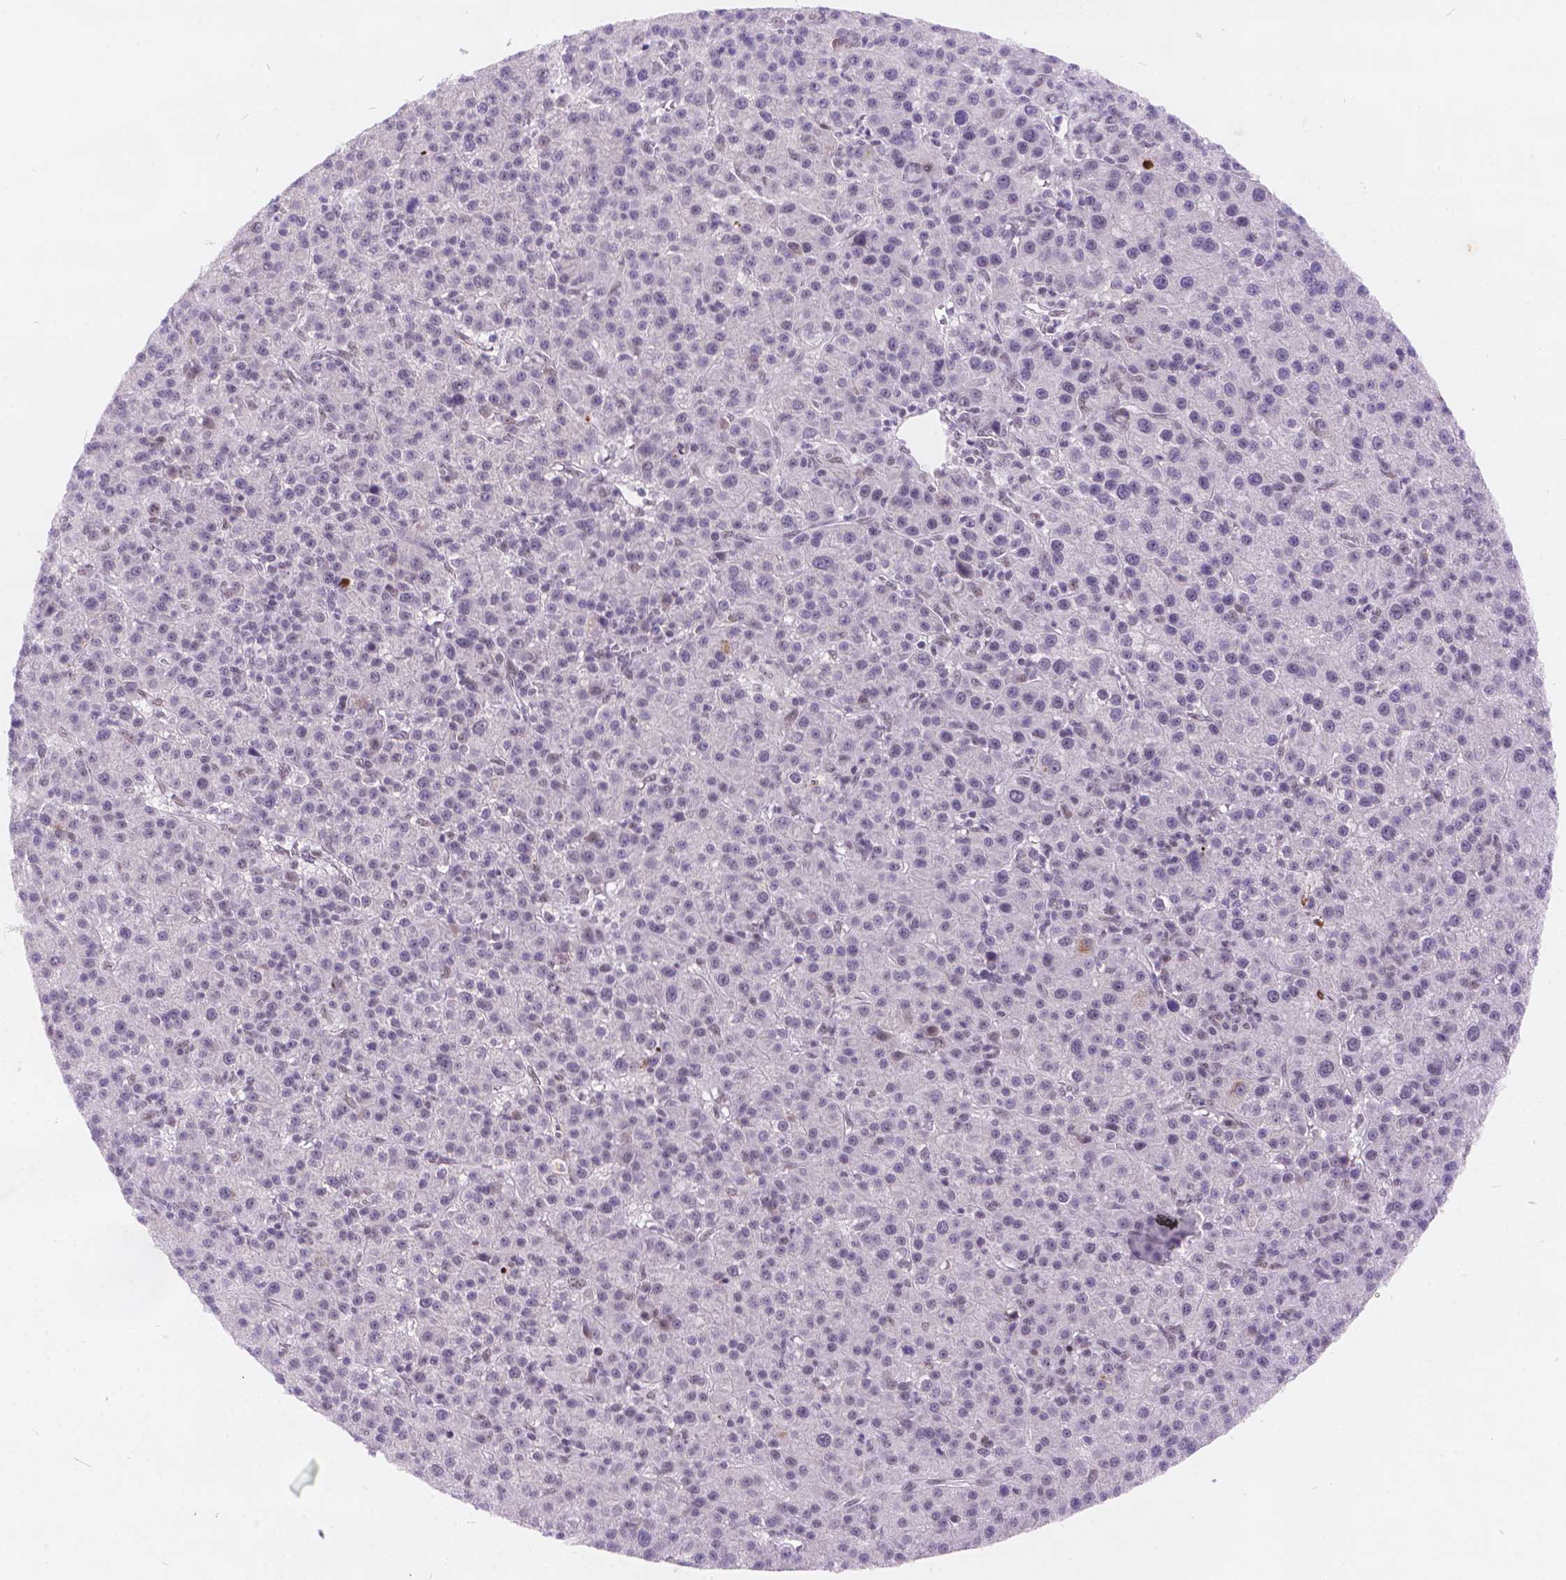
{"staining": {"intensity": "negative", "quantity": "none", "location": "none"}, "tissue": "liver cancer", "cell_type": "Tumor cells", "image_type": "cancer", "snomed": [{"axis": "morphology", "description": "Carcinoma, Hepatocellular, NOS"}, {"axis": "topography", "description": "Liver"}], "caption": "There is no significant expression in tumor cells of liver hepatocellular carcinoma.", "gene": "FAM53A", "patient": {"sex": "female", "age": 60}}